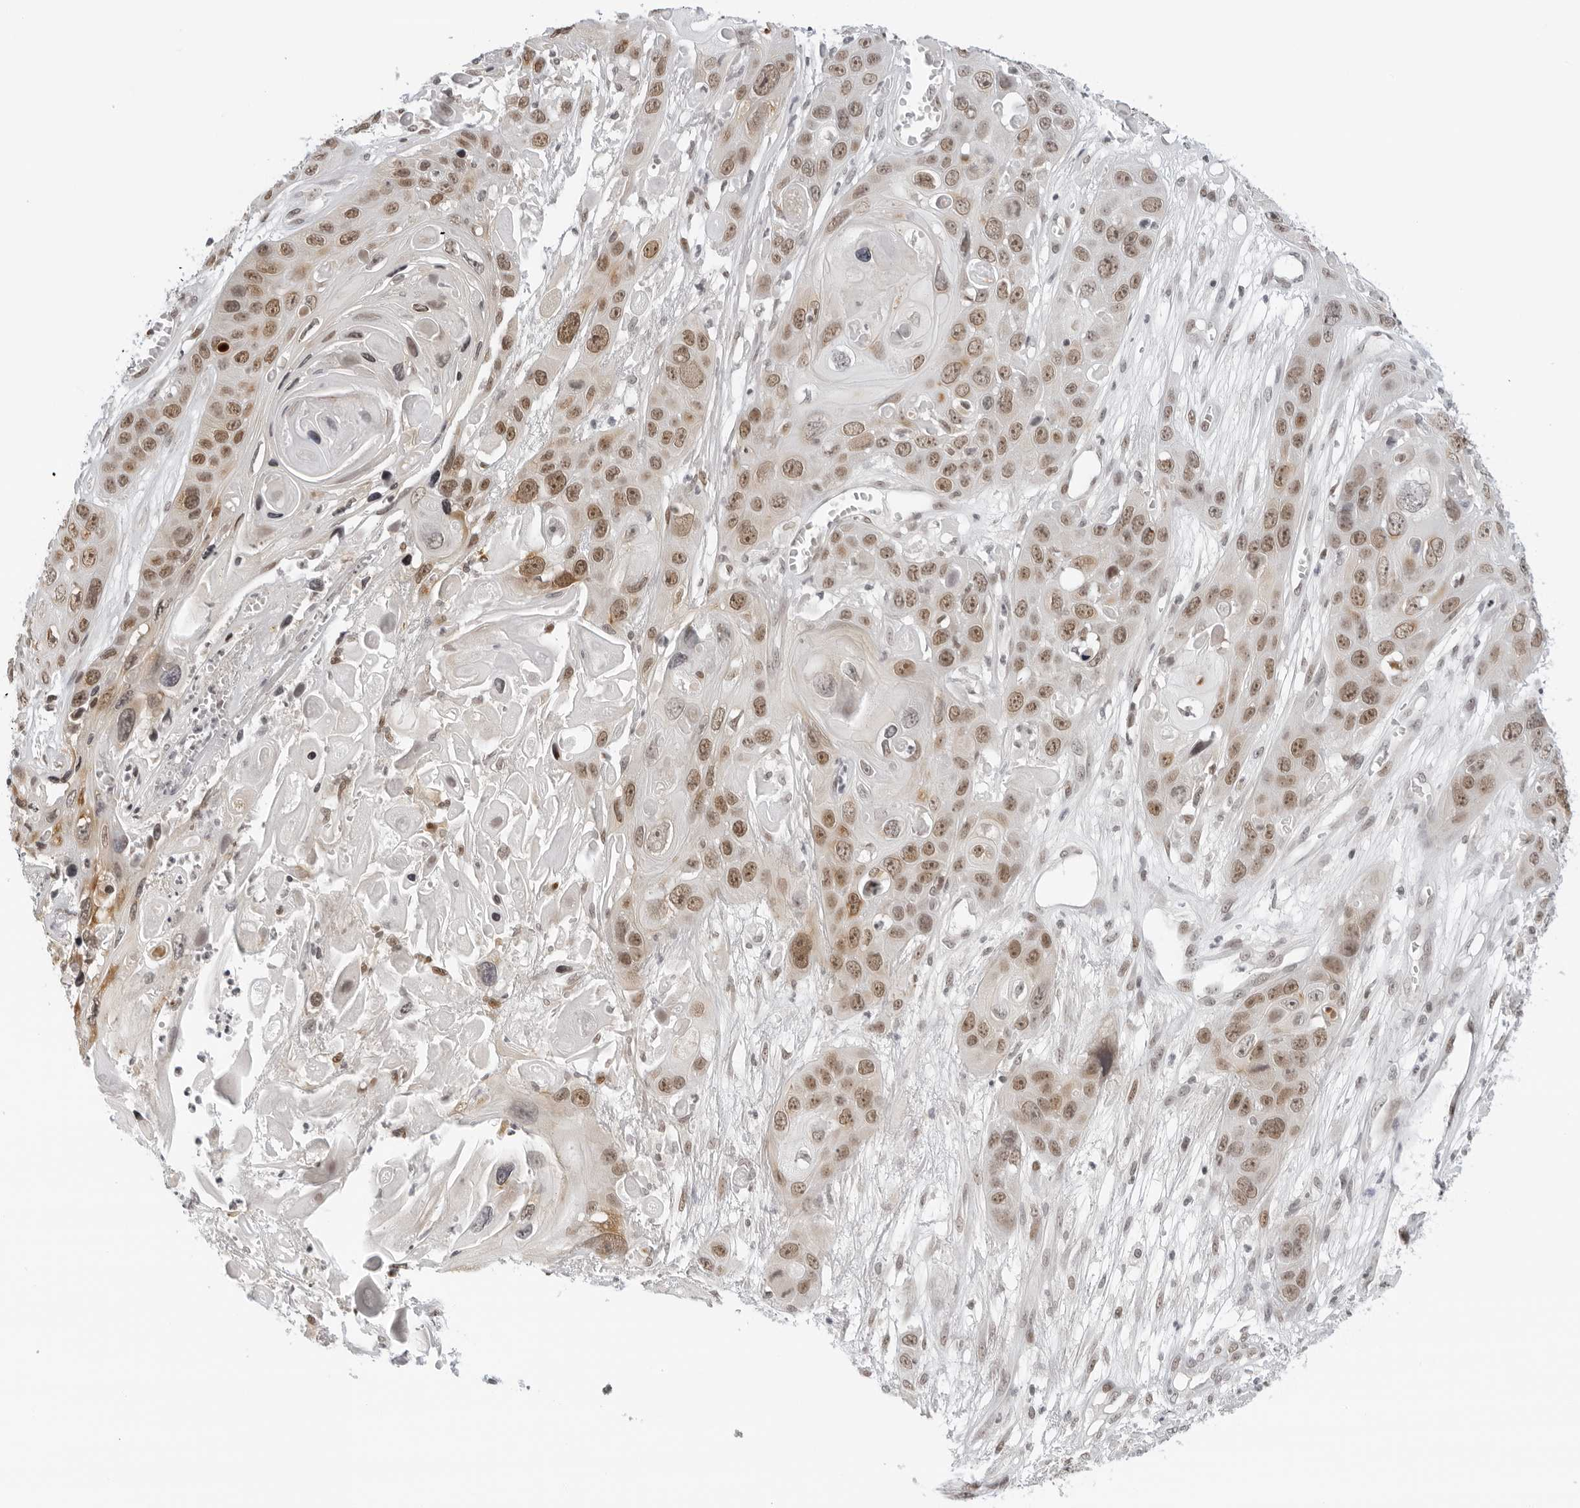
{"staining": {"intensity": "moderate", "quantity": ">75%", "location": "nuclear"}, "tissue": "skin cancer", "cell_type": "Tumor cells", "image_type": "cancer", "snomed": [{"axis": "morphology", "description": "Squamous cell carcinoma, NOS"}, {"axis": "topography", "description": "Skin"}], "caption": "Immunohistochemistry staining of skin cancer (squamous cell carcinoma), which exhibits medium levels of moderate nuclear staining in about >75% of tumor cells indicating moderate nuclear protein expression. The staining was performed using DAB (3,3'-diaminobenzidine) (brown) for protein detection and nuclei were counterstained in hematoxylin (blue).", "gene": "MSH6", "patient": {"sex": "male", "age": 55}}